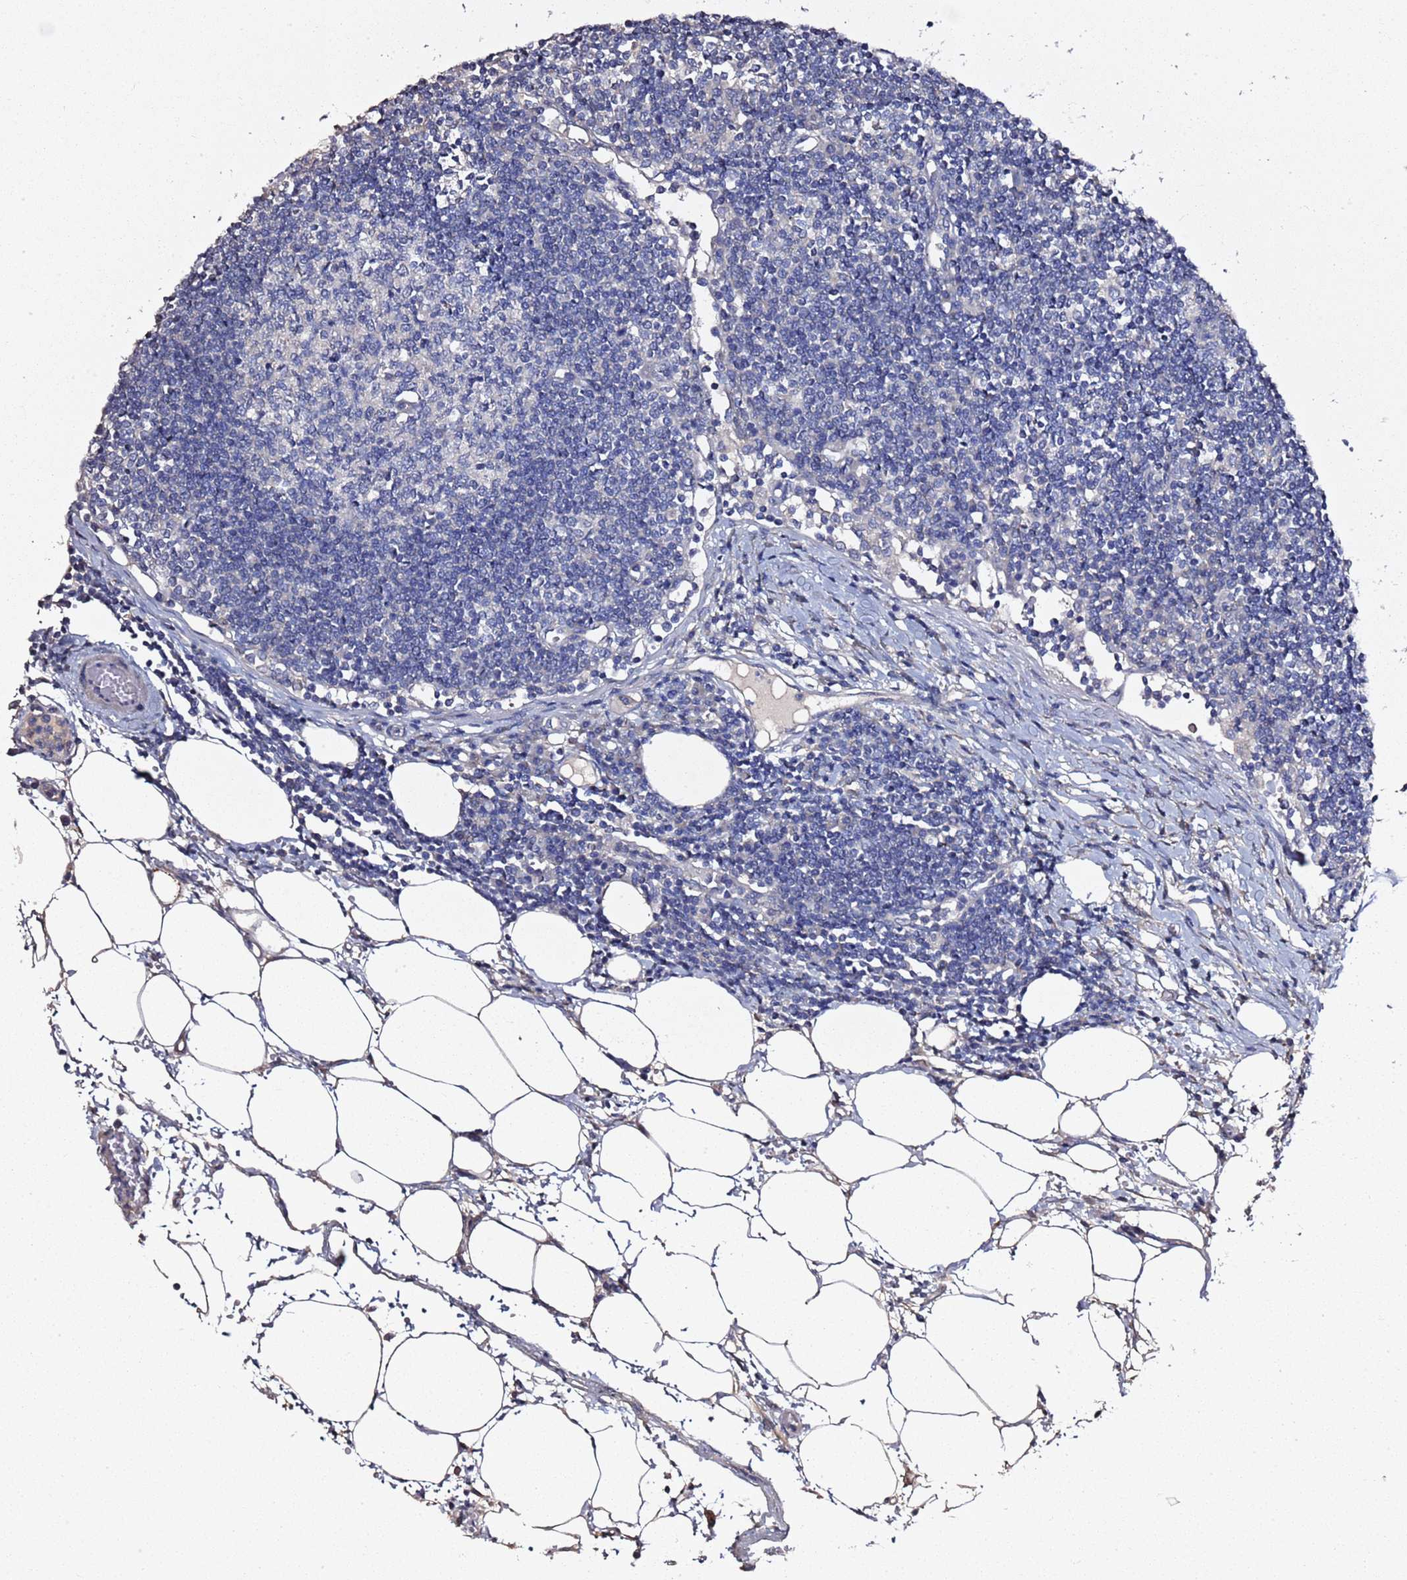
{"staining": {"intensity": "negative", "quantity": "none", "location": "none"}, "tissue": "lymph node", "cell_type": "Germinal center cells", "image_type": "normal", "snomed": [{"axis": "morphology", "description": "Adenocarcinoma, NOS"}, {"axis": "topography", "description": "Lymph node"}], "caption": "Germinal center cells show no significant protein staining in benign lymph node. (DAB IHC visualized using brightfield microscopy, high magnification).", "gene": "RABL2A", "patient": {"sex": "female", "age": 62}}